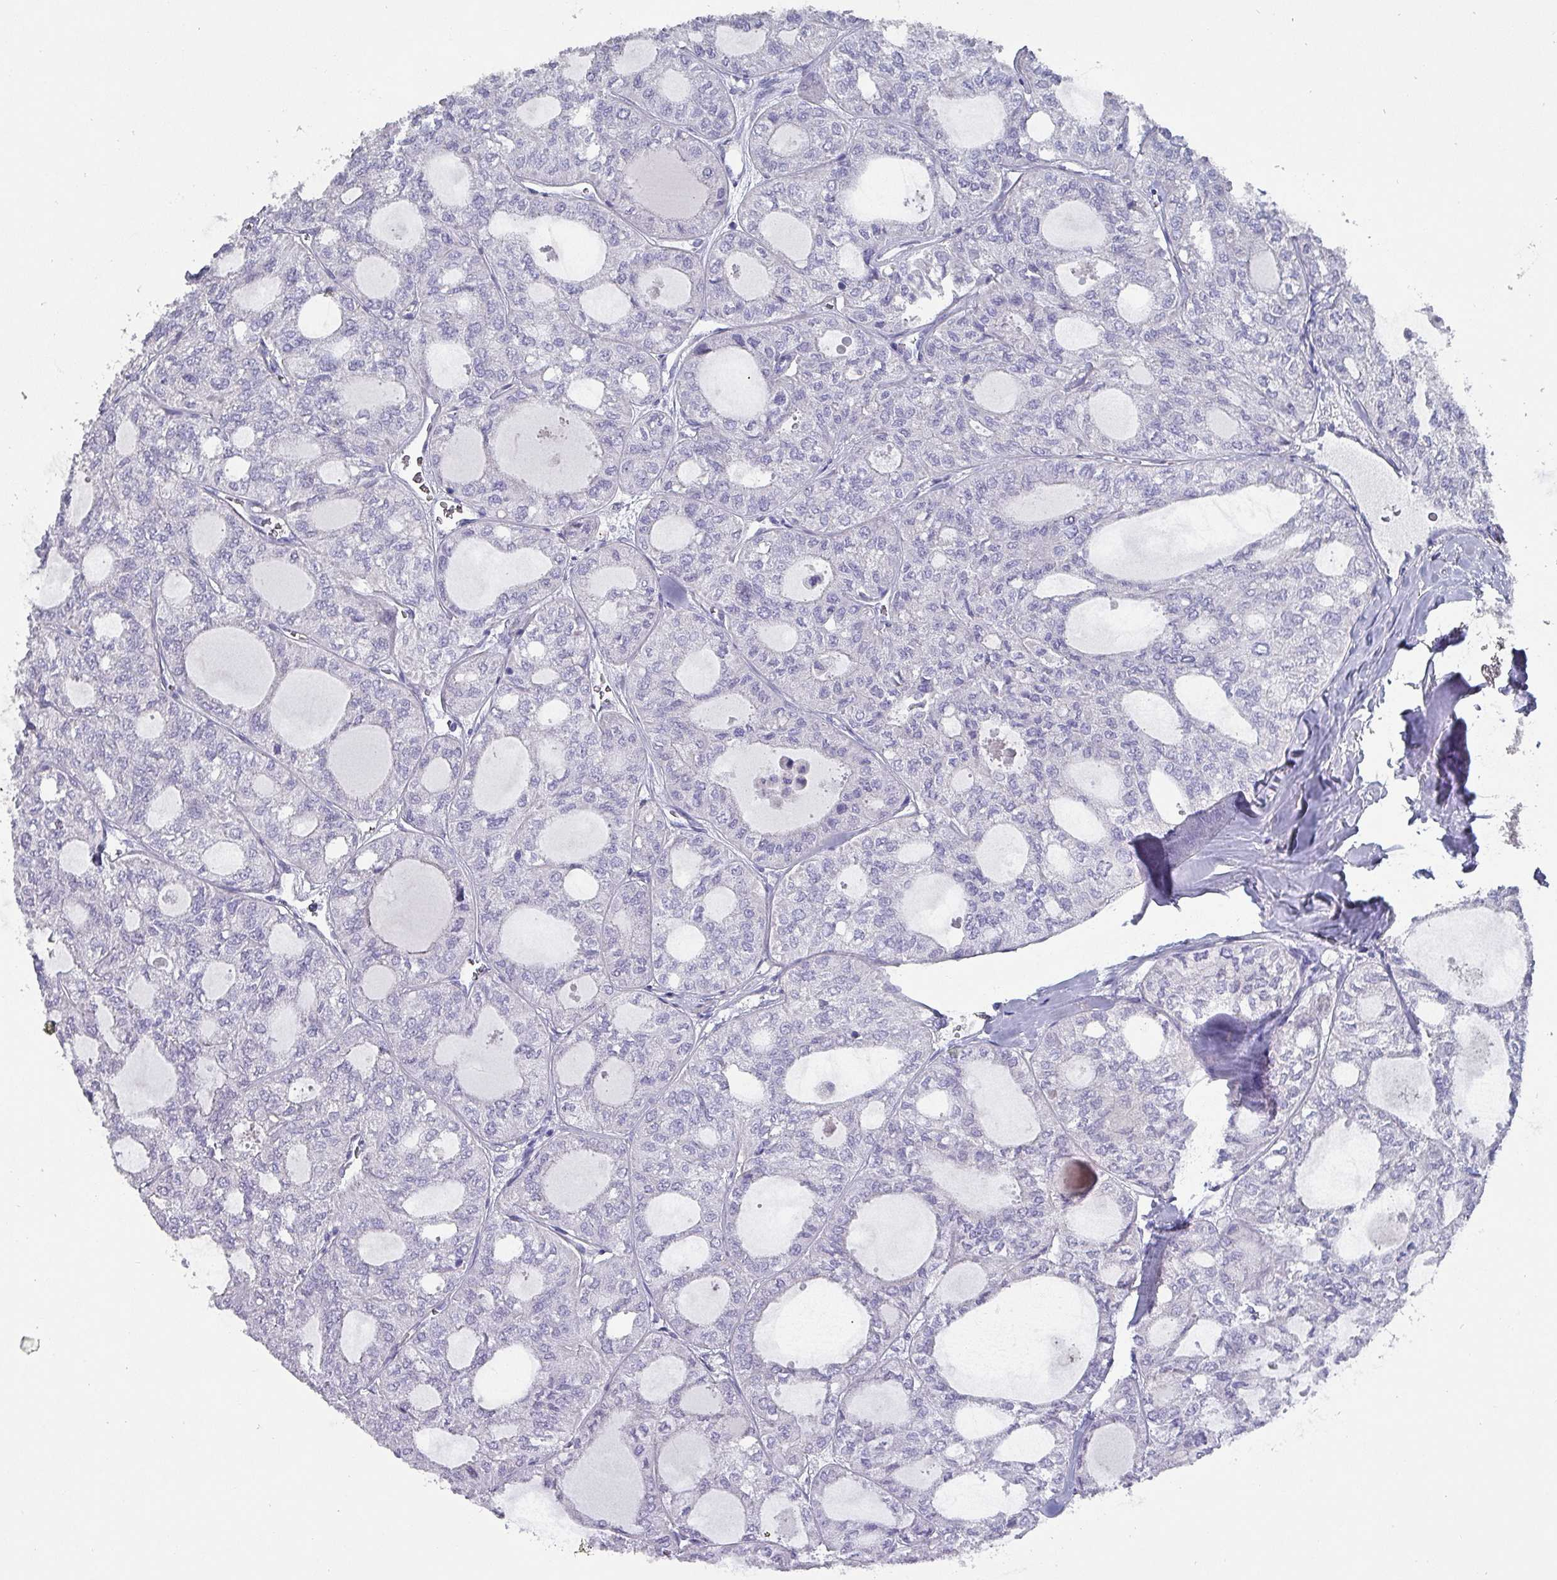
{"staining": {"intensity": "negative", "quantity": "none", "location": "none"}, "tissue": "thyroid cancer", "cell_type": "Tumor cells", "image_type": "cancer", "snomed": [{"axis": "morphology", "description": "Follicular adenoma carcinoma, NOS"}, {"axis": "topography", "description": "Thyroid gland"}], "caption": "A high-resolution histopathology image shows immunohistochemistry staining of follicular adenoma carcinoma (thyroid), which exhibits no significant positivity in tumor cells.", "gene": "INS-IGF2", "patient": {"sex": "male", "age": 75}}